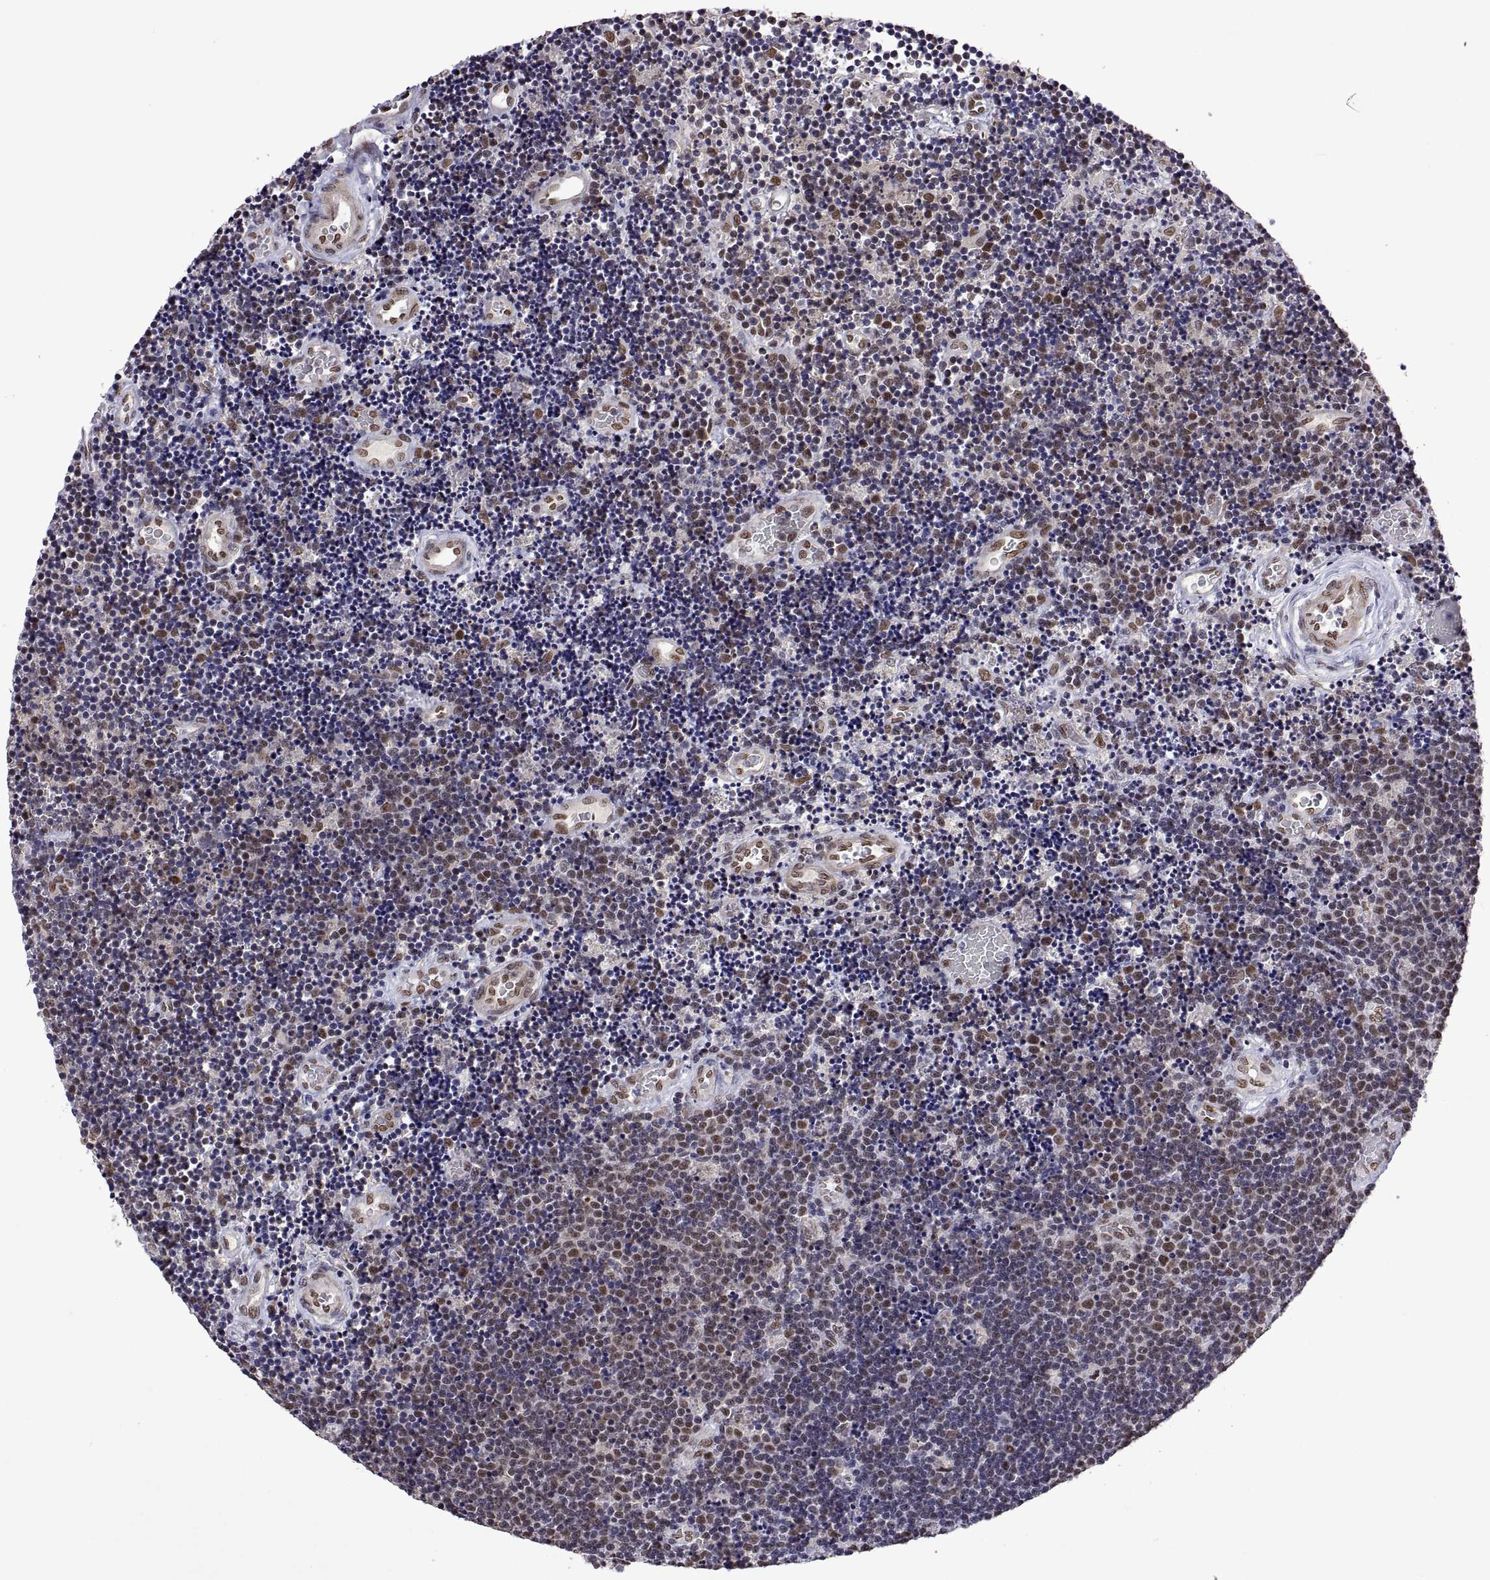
{"staining": {"intensity": "moderate", "quantity": "<25%", "location": "nuclear"}, "tissue": "lymphoma", "cell_type": "Tumor cells", "image_type": "cancer", "snomed": [{"axis": "morphology", "description": "Malignant lymphoma, non-Hodgkin's type, Low grade"}, {"axis": "topography", "description": "Brain"}], "caption": "High-power microscopy captured an immunohistochemistry micrograph of malignant lymphoma, non-Hodgkin's type (low-grade), revealing moderate nuclear staining in about <25% of tumor cells. The staining is performed using DAB brown chromogen to label protein expression. The nuclei are counter-stained blue using hematoxylin.", "gene": "NR4A1", "patient": {"sex": "female", "age": 66}}